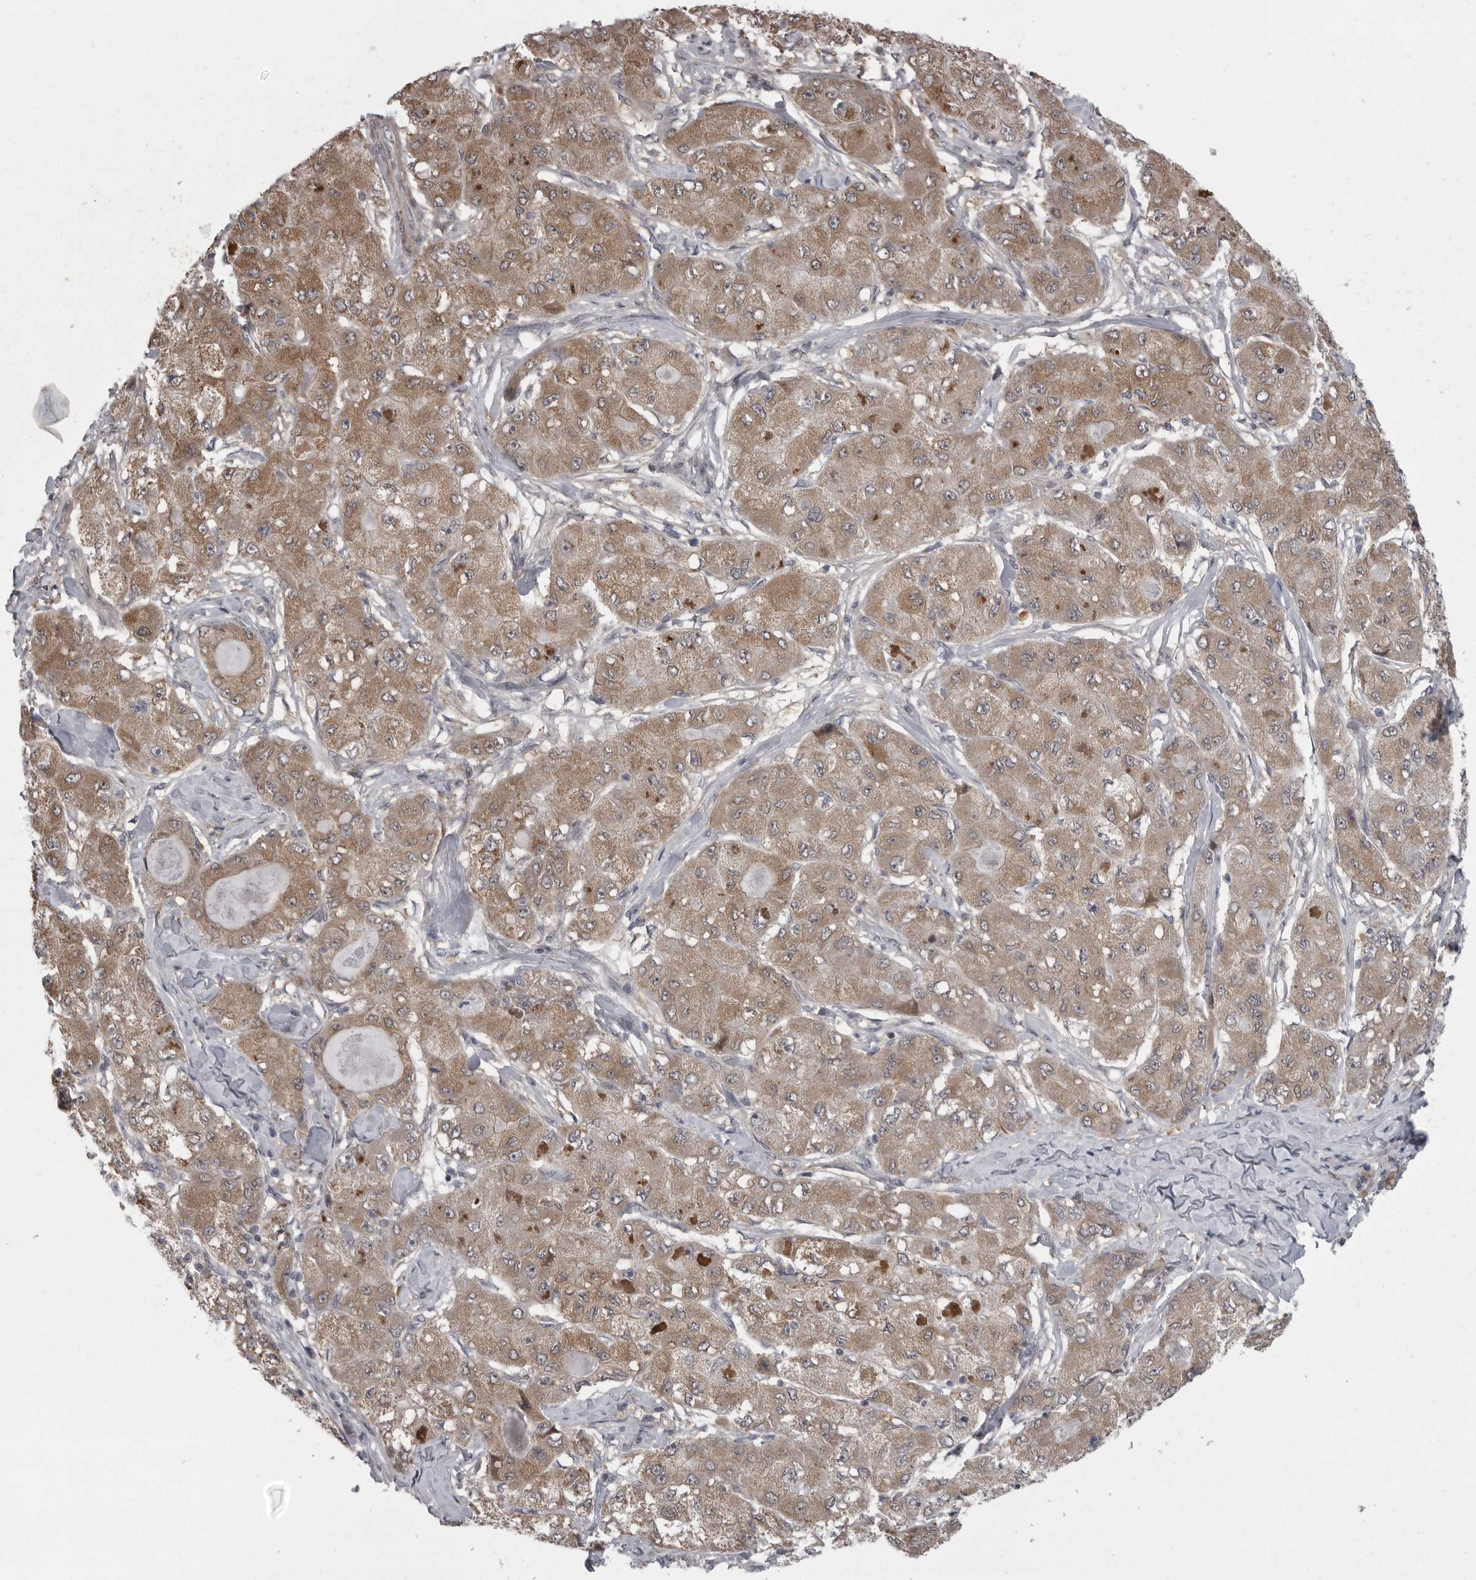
{"staining": {"intensity": "moderate", "quantity": ">75%", "location": "cytoplasmic/membranous"}, "tissue": "liver cancer", "cell_type": "Tumor cells", "image_type": "cancer", "snomed": [{"axis": "morphology", "description": "Carcinoma, Hepatocellular, NOS"}, {"axis": "topography", "description": "Liver"}], "caption": "This photomicrograph demonstrates hepatocellular carcinoma (liver) stained with immunohistochemistry (IHC) to label a protein in brown. The cytoplasmic/membranous of tumor cells show moderate positivity for the protein. Nuclei are counter-stained blue.", "gene": "PPP1R9A", "patient": {"sex": "male", "age": 80}}